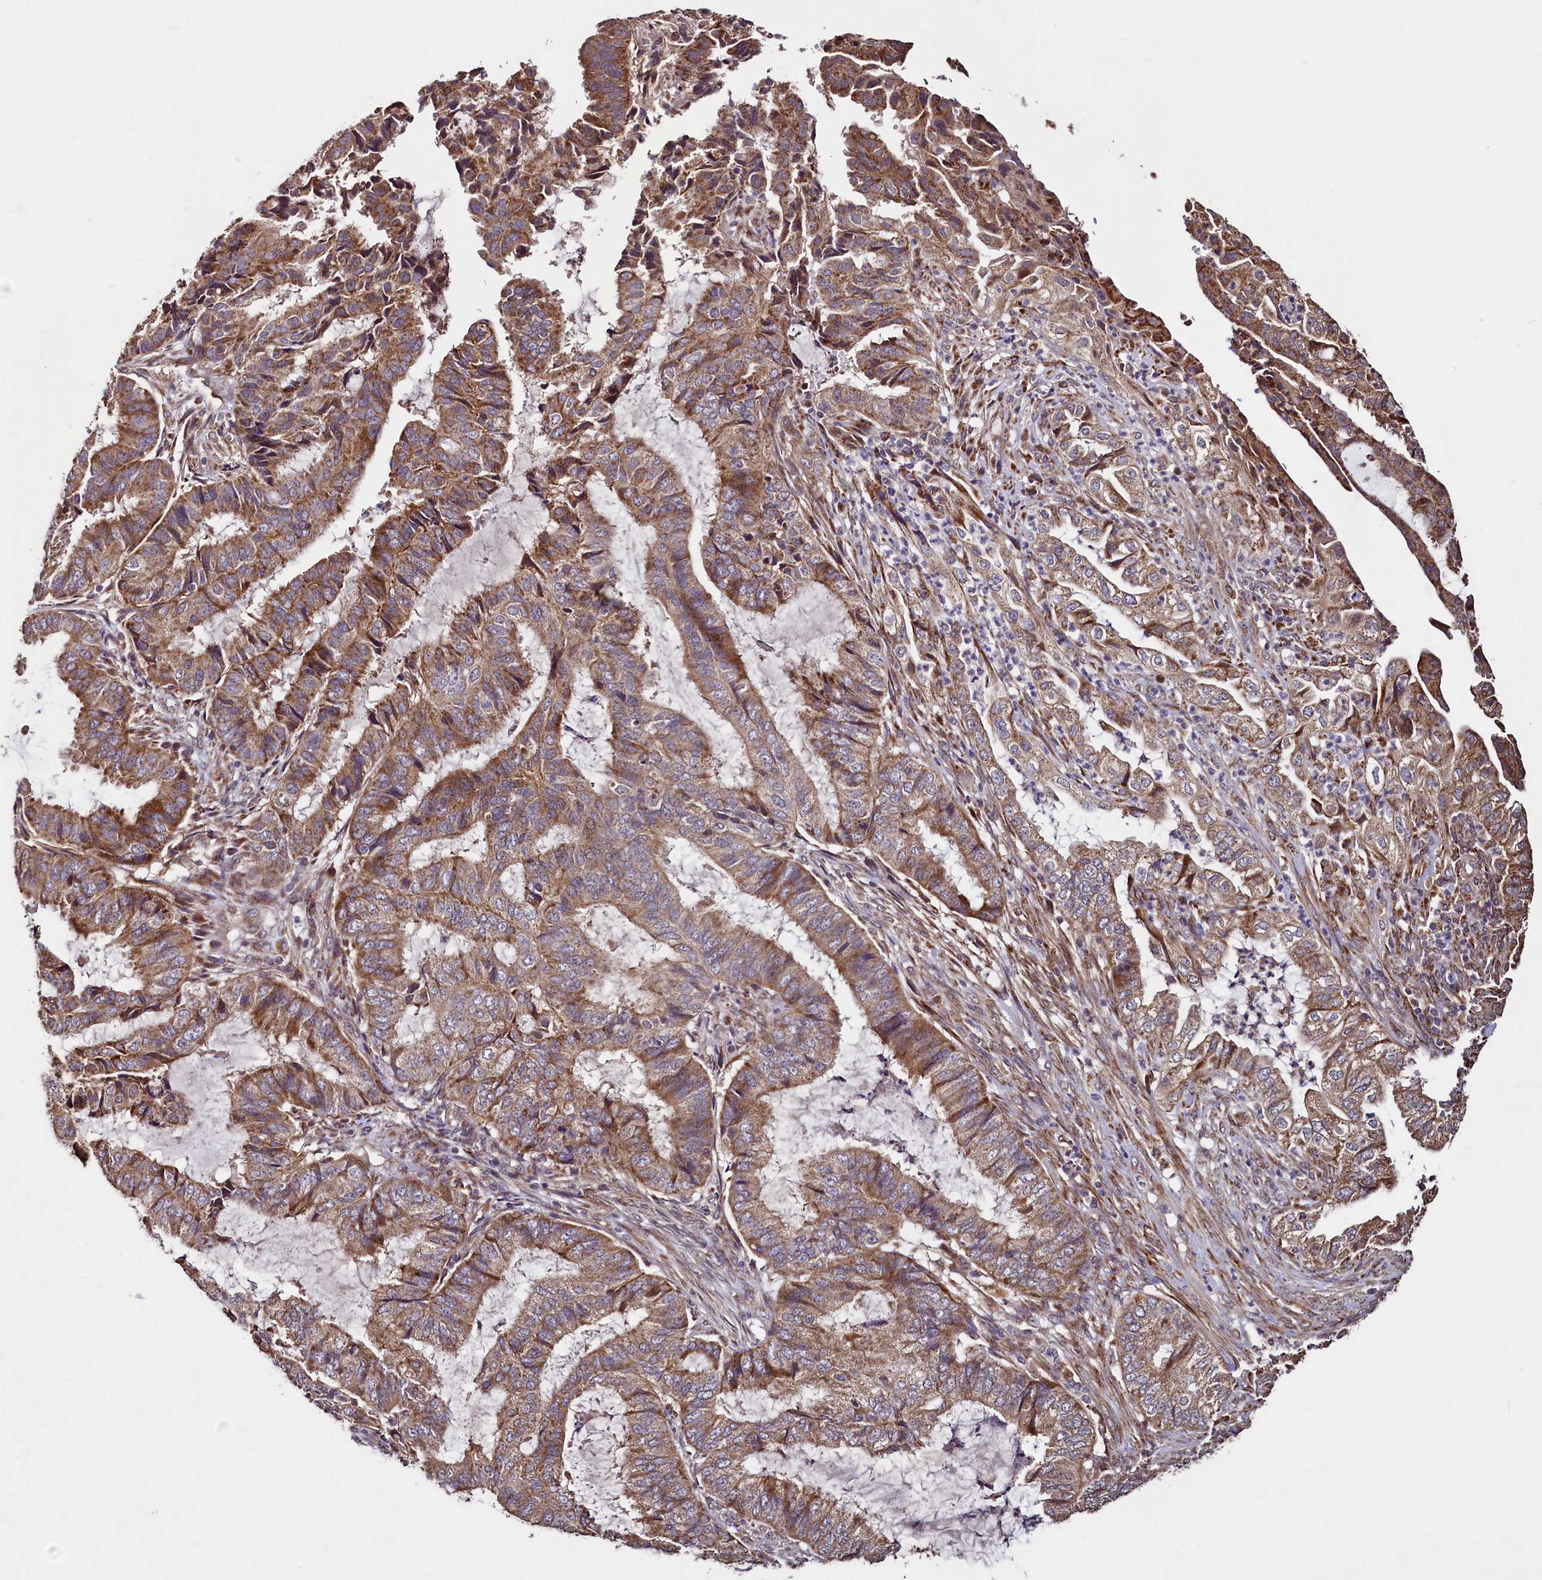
{"staining": {"intensity": "moderate", "quantity": ">75%", "location": "cytoplasmic/membranous"}, "tissue": "endometrial cancer", "cell_type": "Tumor cells", "image_type": "cancer", "snomed": [{"axis": "morphology", "description": "Adenocarcinoma, NOS"}, {"axis": "topography", "description": "Endometrium"}], "caption": "Immunohistochemistry (IHC) of endometrial cancer demonstrates medium levels of moderate cytoplasmic/membranous positivity in approximately >75% of tumor cells.", "gene": "RBFA", "patient": {"sex": "female", "age": 51}}